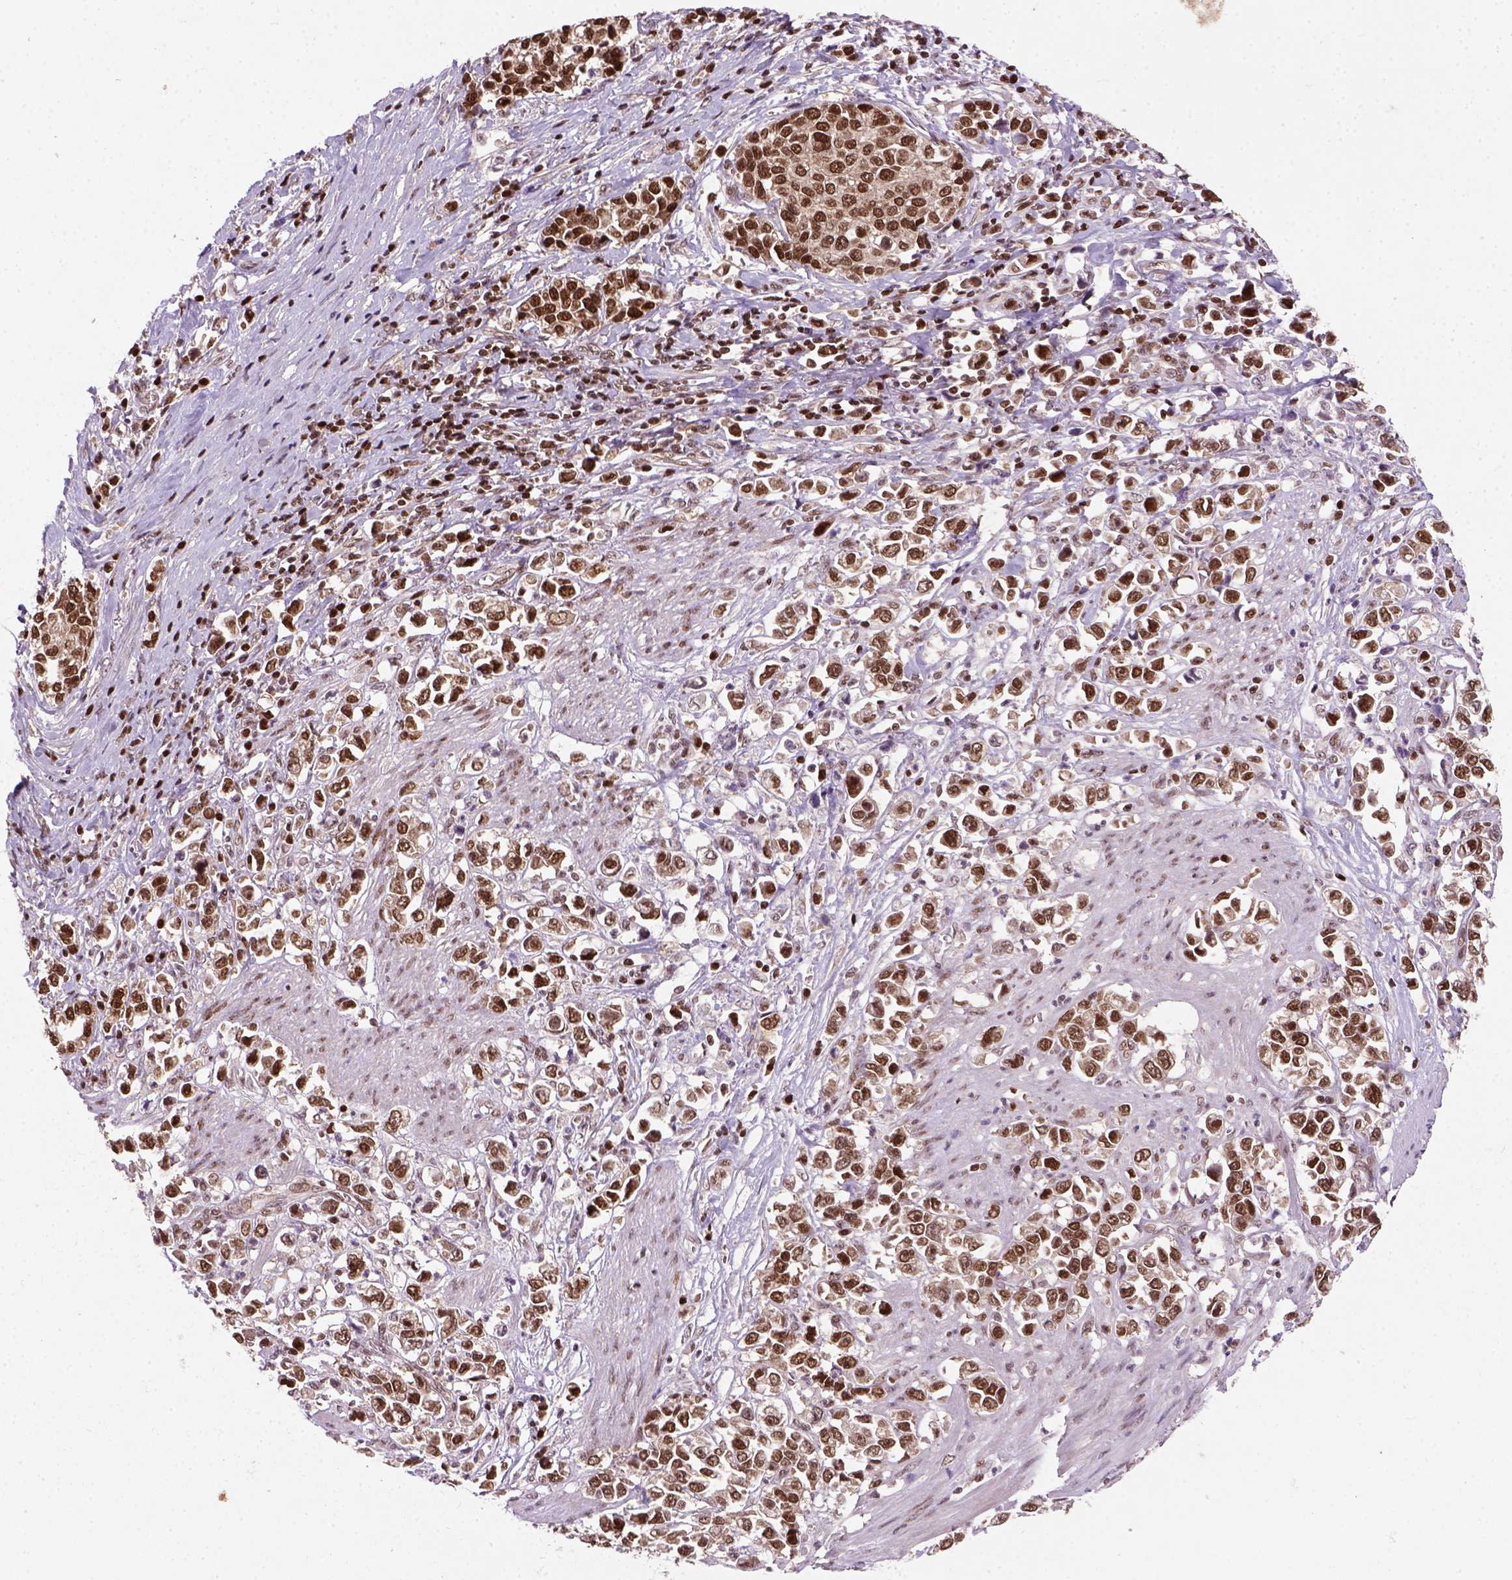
{"staining": {"intensity": "strong", "quantity": ">75%", "location": "nuclear"}, "tissue": "stomach cancer", "cell_type": "Tumor cells", "image_type": "cancer", "snomed": [{"axis": "morphology", "description": "Adenocarcinoma, NOS"}, {"axis": "topography", "description": "Stomach"}], "caption": "Protein staining of adenocarcinoma (stomach) tissue shows strong nuclear expression in approximately >75% of tumor cells. (DAB (3,3'-diaminobenzidine) IHC with brightfield microscopy, high magnification).", "gene": "MGMT", "patient": {"sex": "male", "age": 93}}